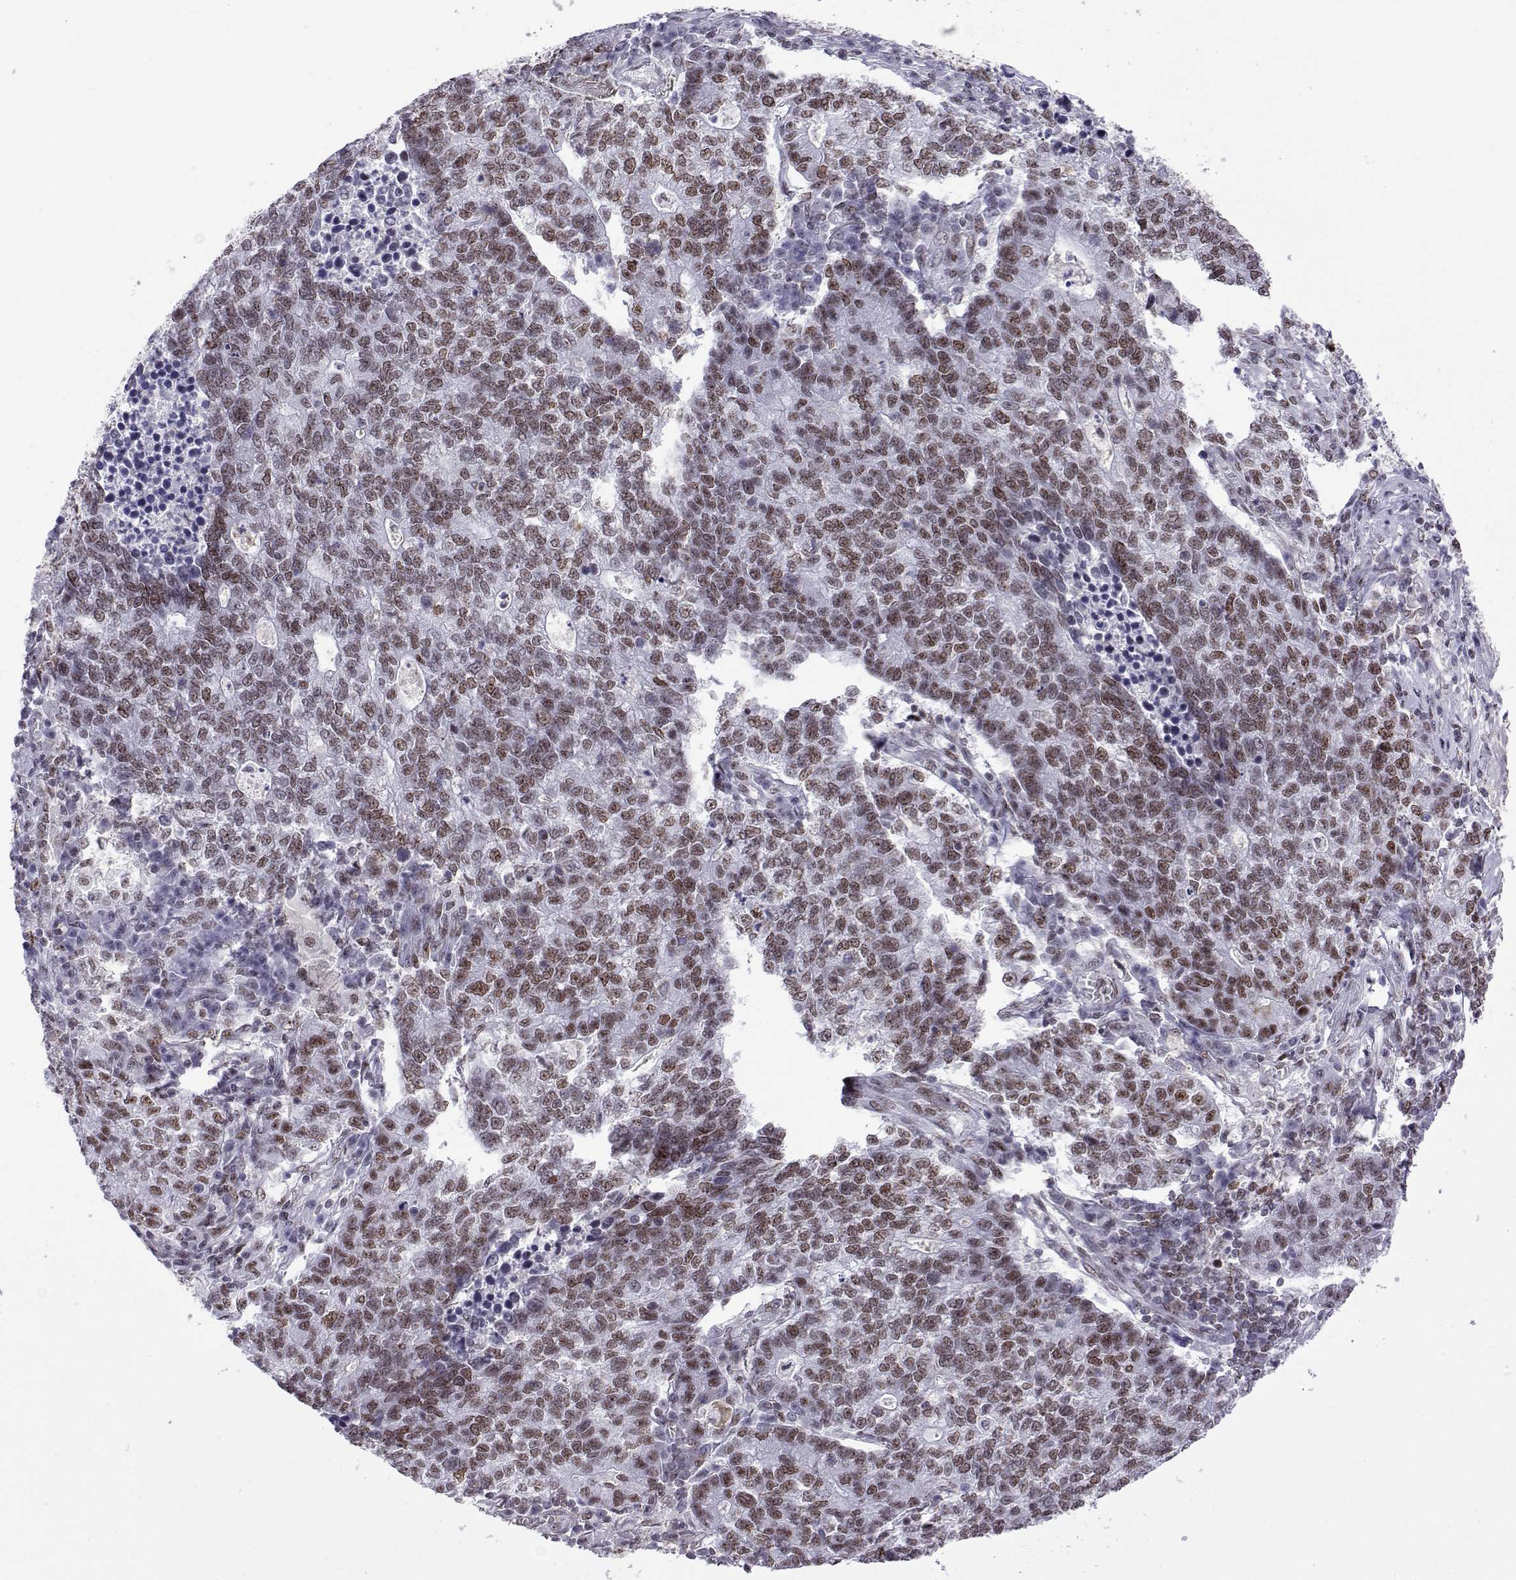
{"staining": {"intensity": "moderate", "quantity": ">75%", "location": "nuclear"}, "tissue": "lung cancer", "cell_type": "Tumor cells", "image_type": "cancer", "snomed": [{"axis": "morphology", "description": "Adenocarcinoma, NOS"}, {"axis": "topography", "description": "Lung"}], "caption": "An image showing moderate nuclear positivity in approximately >75% of tumor cells in lung adenocarcinoma, as visualized by brown immunohistochemical staining.", "gene": "POLDIP3", "patient": {"sex": "male", "age": 57}}